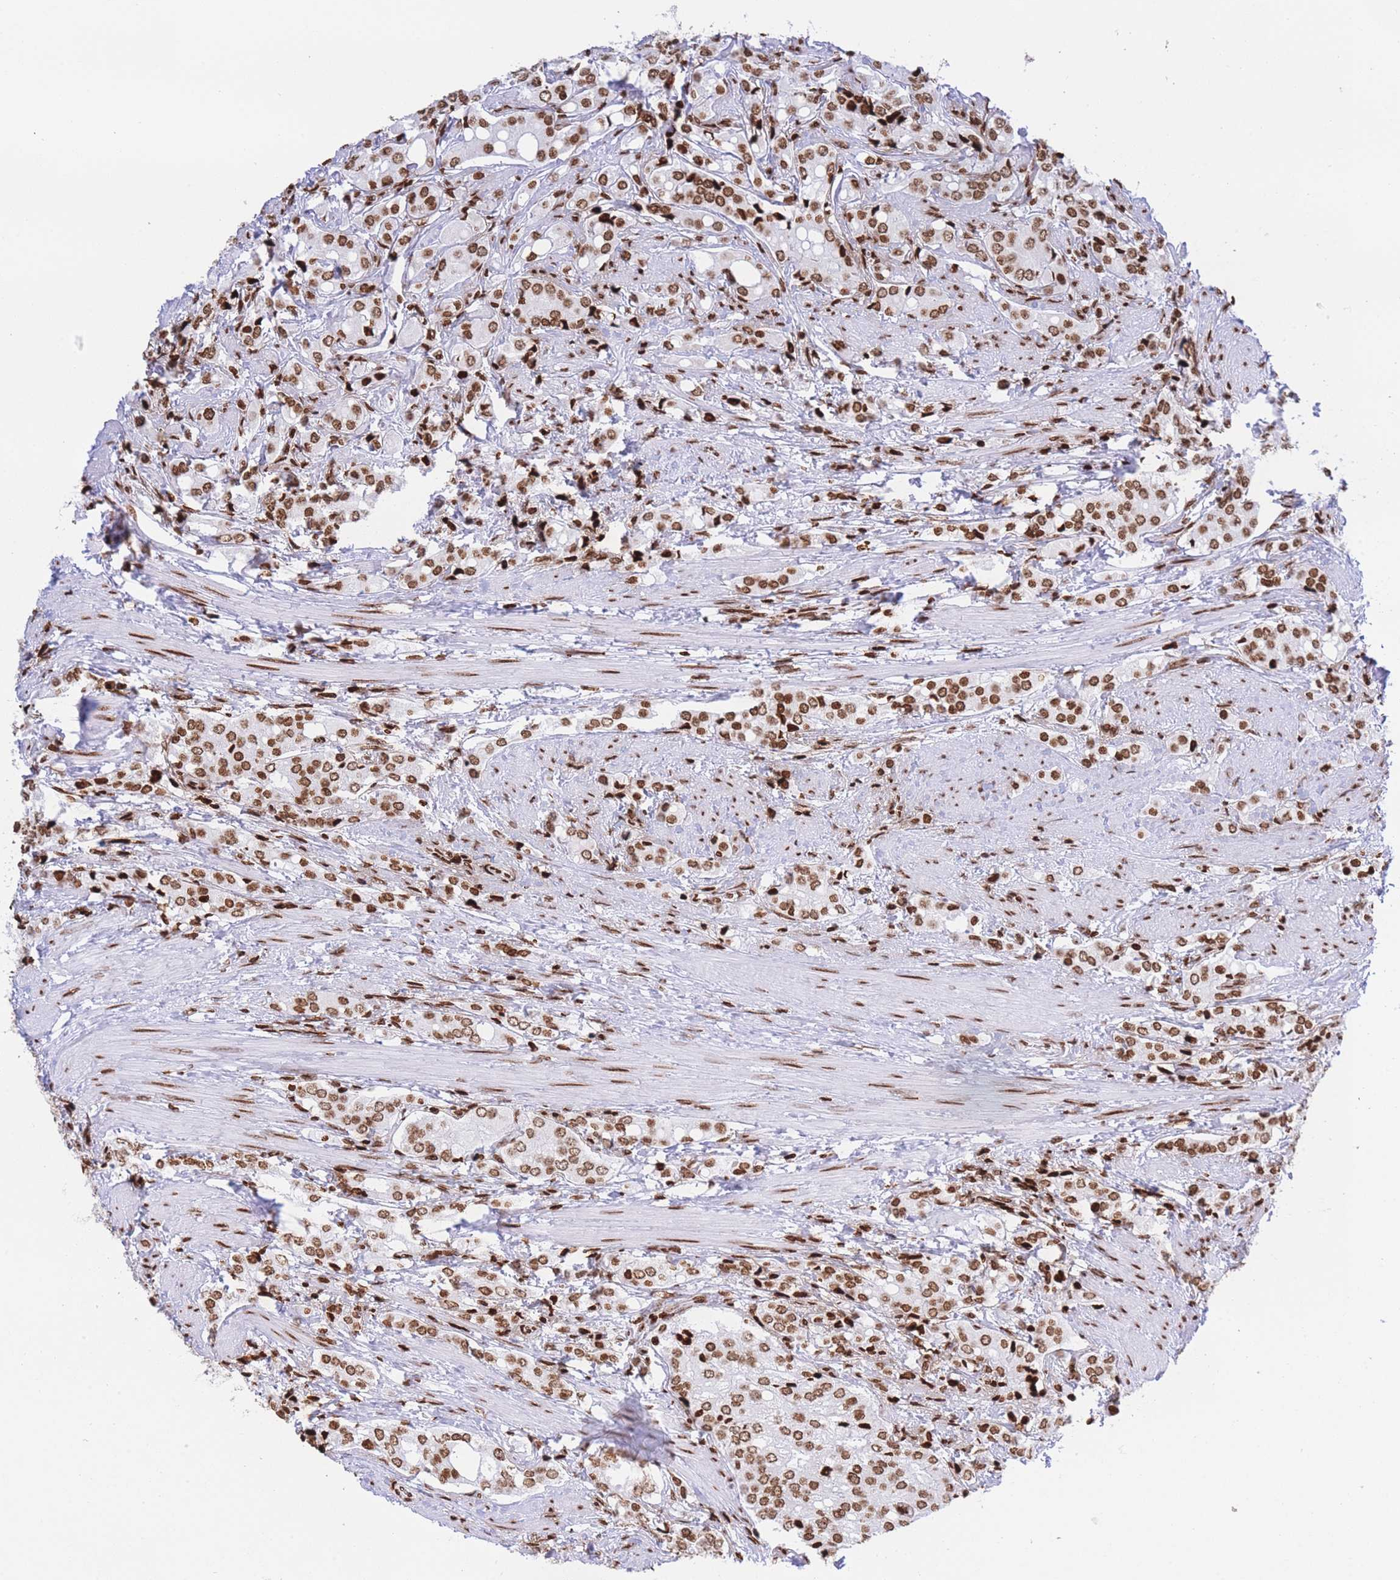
{"staining": {"intensity": "moderate", "quantity": ">75%", "location": "nuclear"}, "tissue": "prostate cancer", "cell_type": "Tumor cells", "image_type": "cancer", "snomed": [{"axis": "morphology", "description": "Adenocarcinoma, High grade"}, {"axis": "topography", "description": "Prostate"}], "caption": "A photomicrograph of human high-grade adenocarcinoma (prostate) stained for a protein reveals moderate nuclear brown staining in tumor cells.", "gene": "H2BC11", "patient": {"sex": "male", "age": 71}}